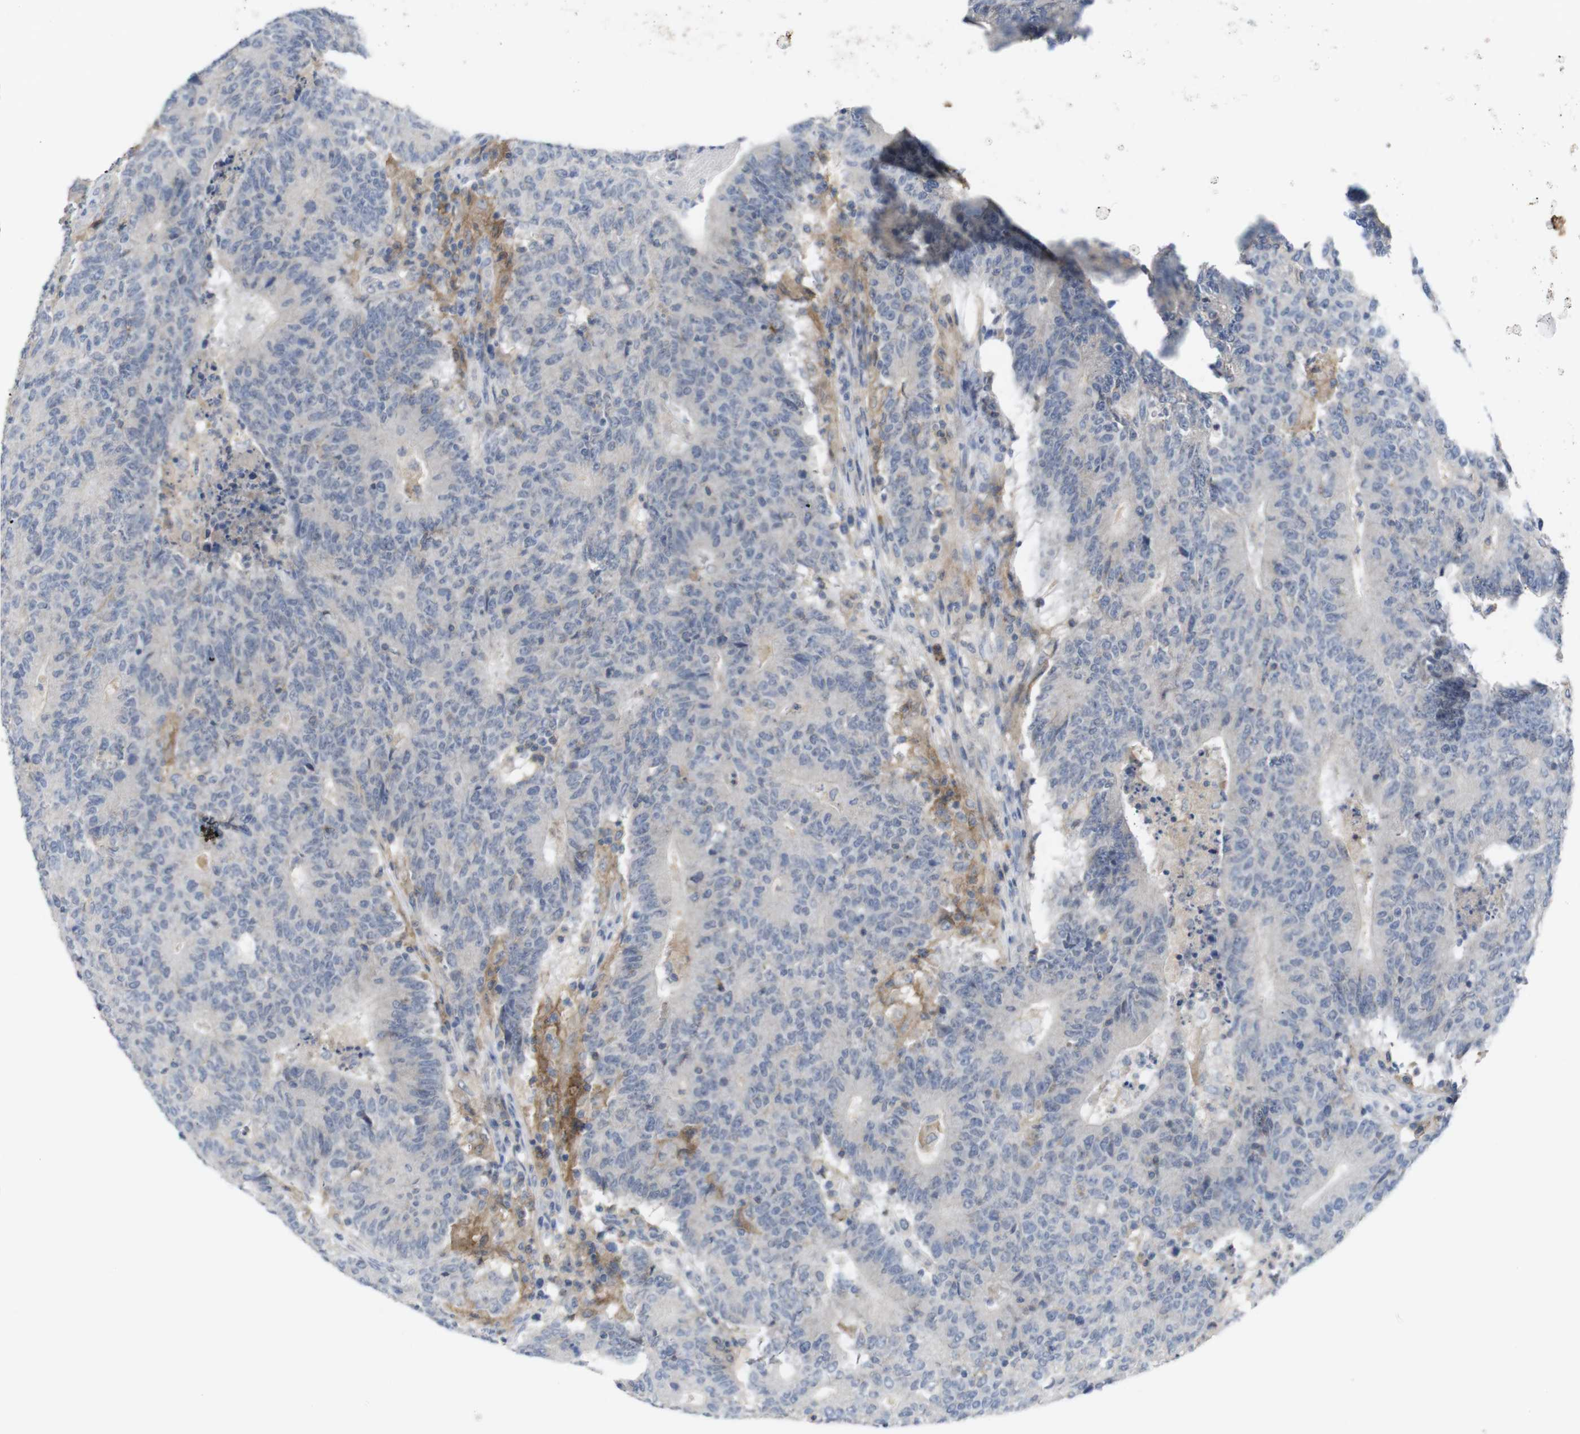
{"staining": {"intensity": "negative", "quantity": "none", "location": "none"}, "tissue": "colorectal cancer", "cell_type": "Tumor cells", "image_type": "cancer", "snomed": [{"axis": "morphology", "description": "Normal tissue, NOS"}, {"axis": "morphology", "description": "Adenocarcinoma, NOS"}, {"axis": "topography", "description": "Colon"}], "caption": "This is an immunohistochemistry image of colorectal cancer (adenocarcinoma). There is no positivity in tumor cells.", "gene": "SLAMF7", "patient": {"sex": "female", "age": 75}}